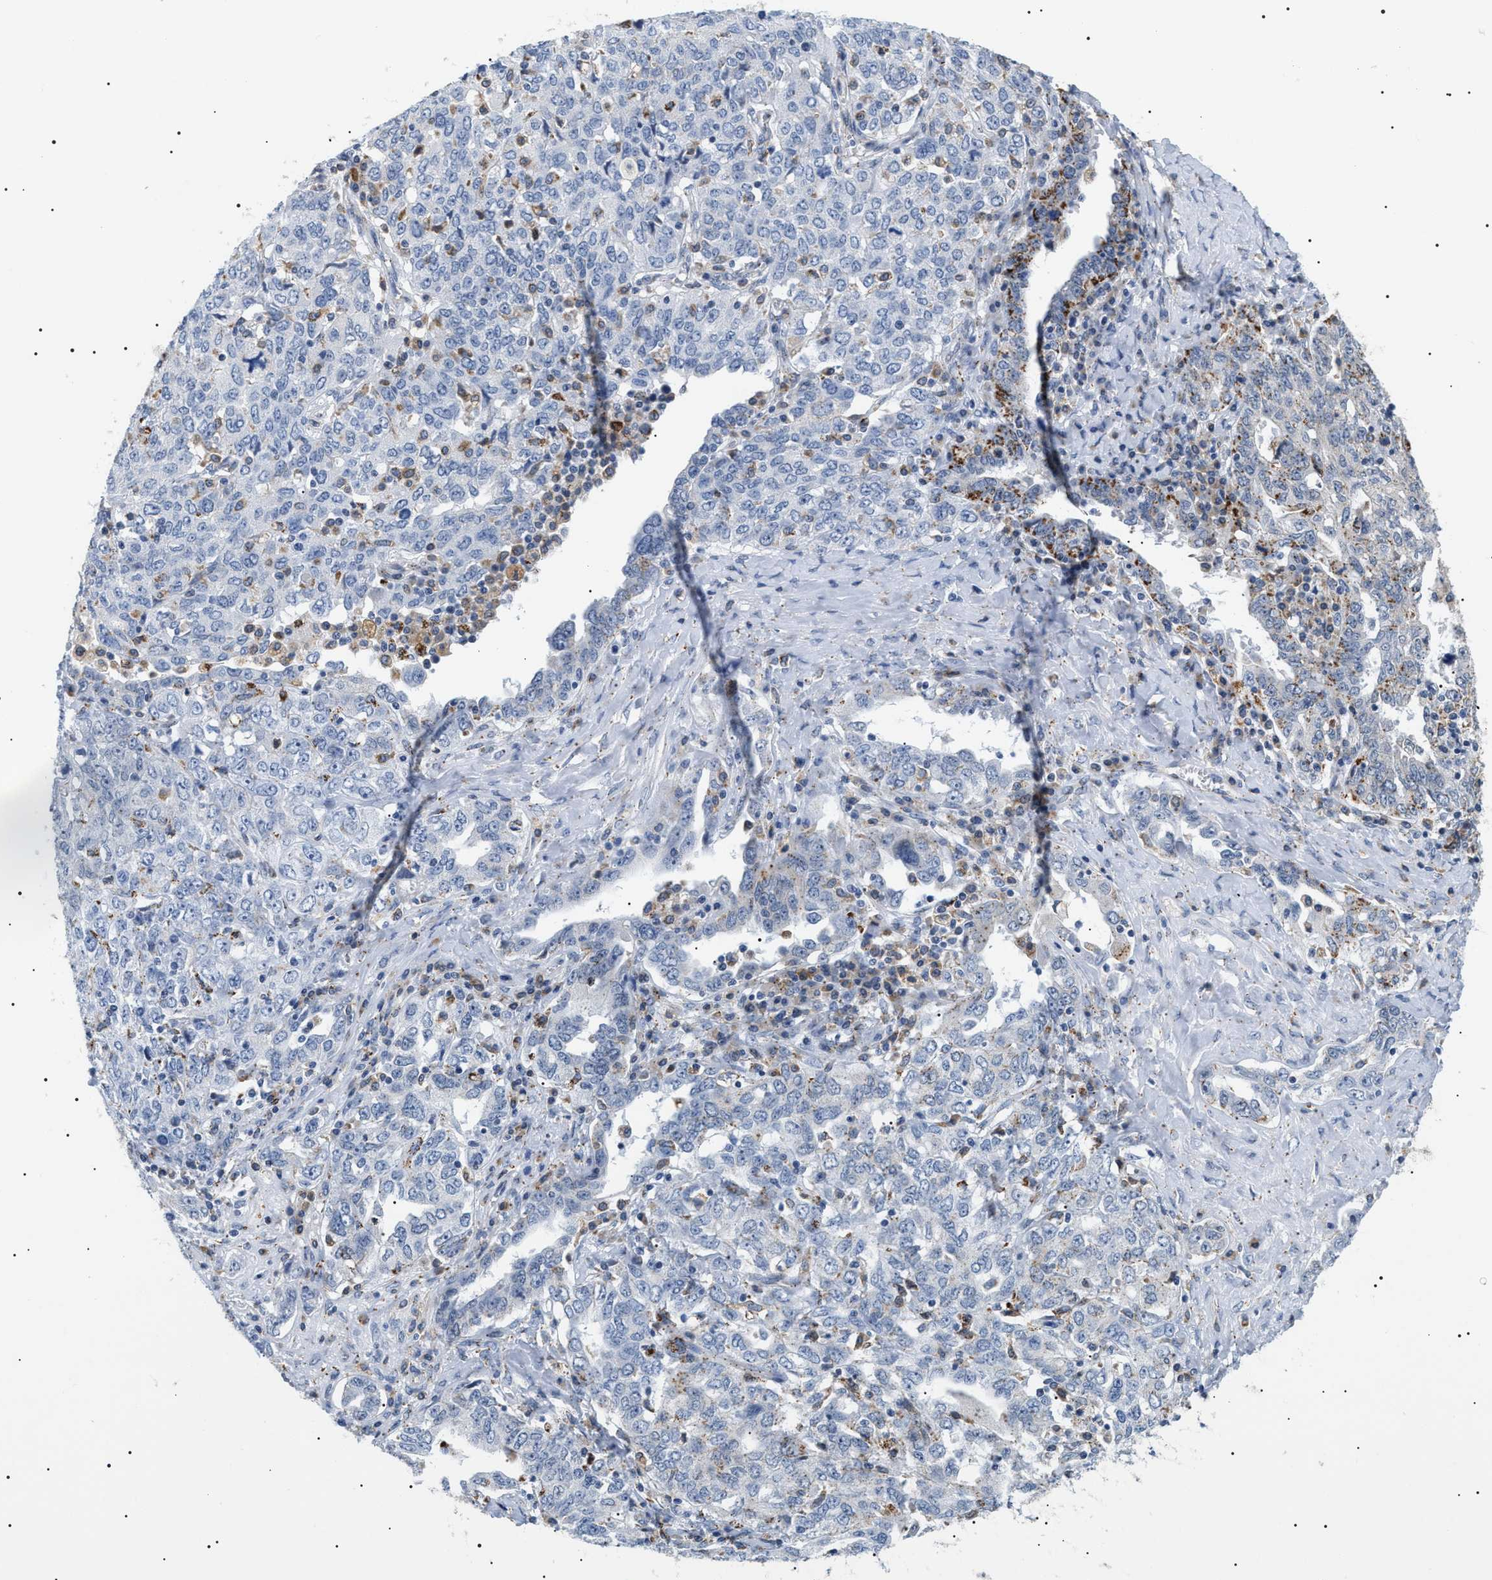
{"staining": {"intensity": "weak", "quantity": "<25%", "location": "cytoplasmic/membranous"}, "tissue": "ovarian cancer", "cell_type": "Tumor cells", "image_type": "cancer", "snomed": [{"axis": "morphology", "description": "Carcinoma, endometroid"}, {"axis": "topography", "description": "Ovary"}], "caption": "This photomicrograph is of ovarian endometroid carcinoma stained with immunohistochemistry to label a protein in brown with the nuclei are counter-stained blue. There is no expression in tumor cells.", "gene": "HSD17B11", "patient": {"sex": "female", "age": 62}}